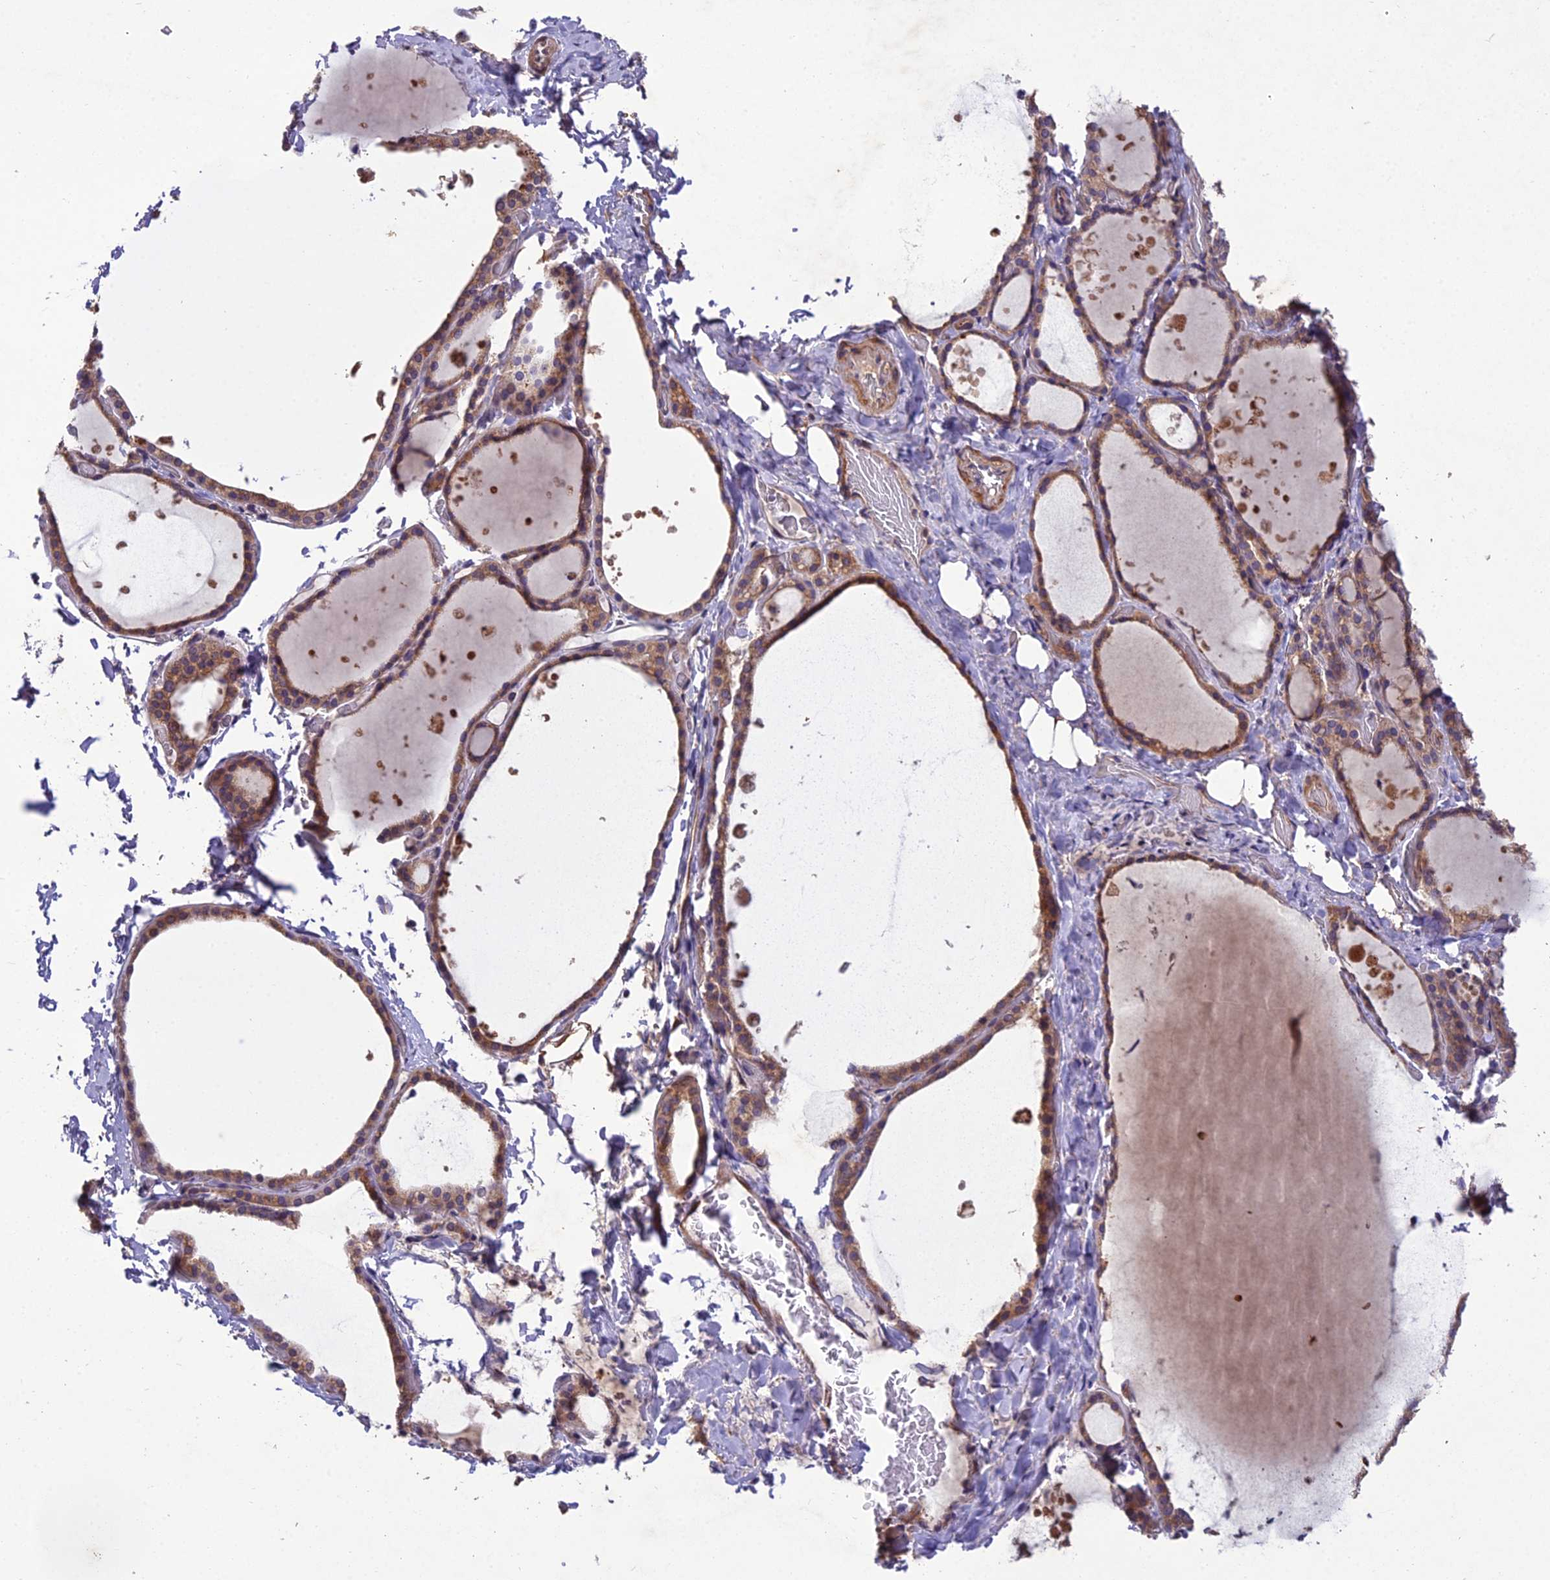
{"staining": {"intensity": "moderate", "quantity": ">75%", "location": "cytoplasmic/membranous"}, "tissue": "thyroid gland", "cell_type": "Glandular cells", "image_type": "normal", "snomed": [{"axis": "morphology", "description": "Normal tissue, NOS"}, {"axis": "topography", "description": "Thyroid gland"}], "caption": "Approximately >75% of glandular cells in unremarkable thyroid gland show moderate cytoplasmic/membranous protein staining as visualized by brown immunohistochemical staining.", "gene": "CENPL", "patient": {"sex": "female", "age": 44}}